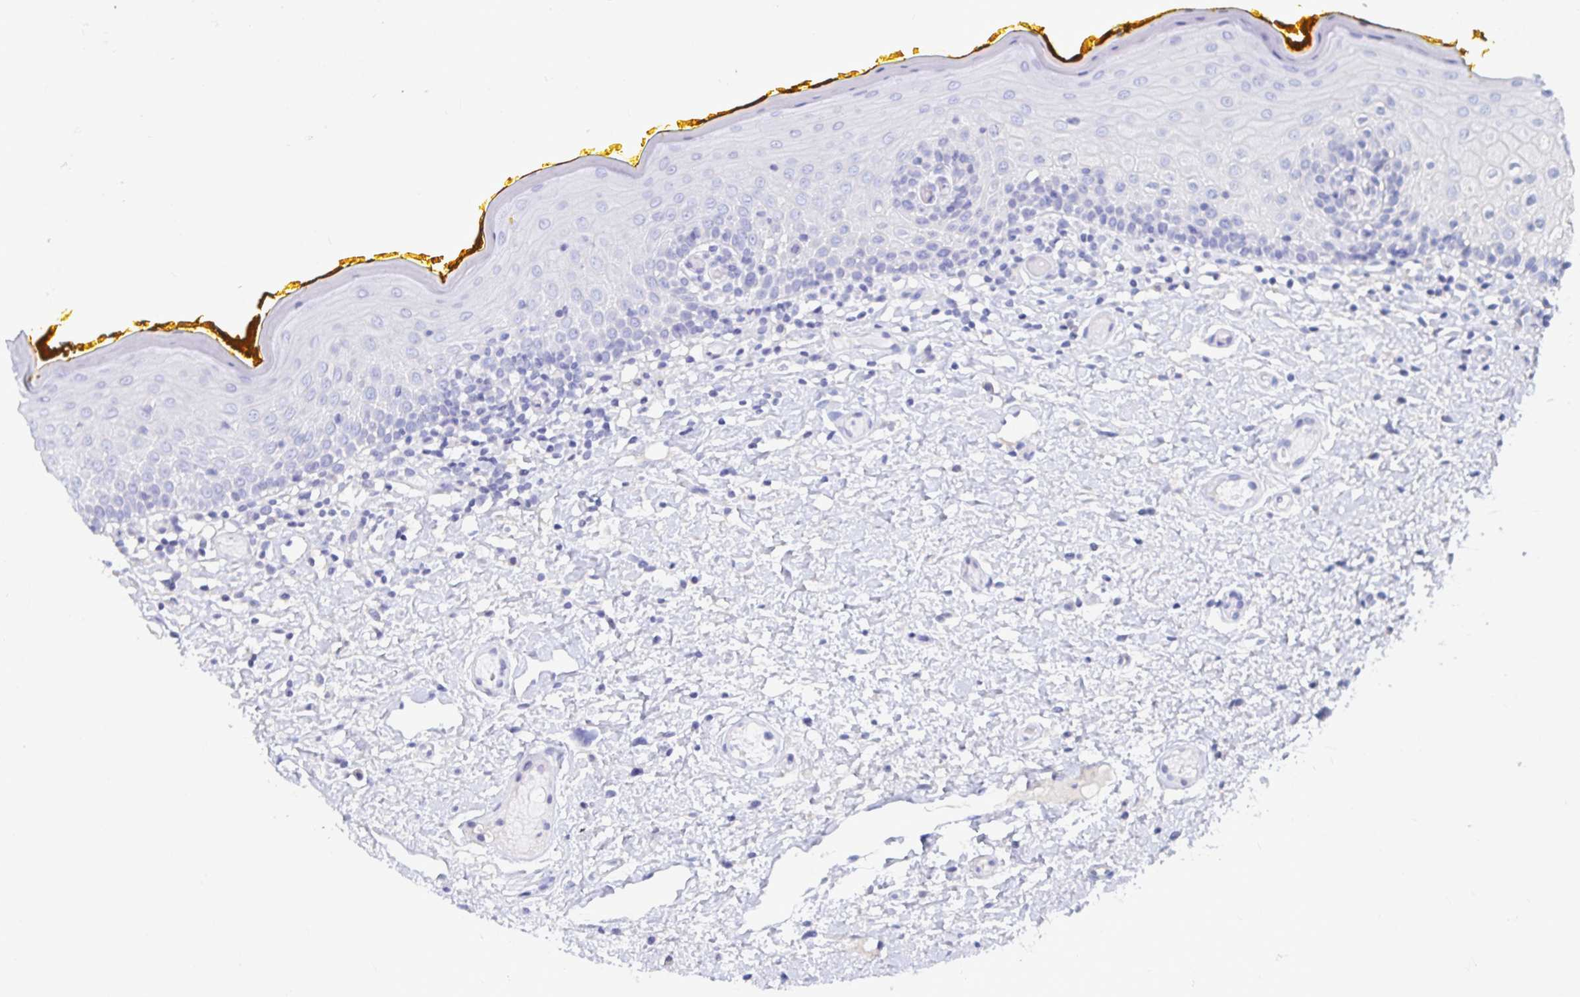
{"staining": {"intensity": "negative", "quantity": "none", "location": "none"}, "tissue": "oral mucosa", "cell_type": "Squamous epithelial cells", "image_type": "normal", "snomed": [{"axis": "morphology", "description": "Normal tissue, NOS"}, {"axis": "topography", "description": "Oral tissue"}, {"axis": "topography", "description": "Tounge, NOS"}], "caption": "The histopathology image exhibits no significant positivity in squamous epithelial cells of oral mucosa. (Stains: DAB (3,3'-diaminobenzidine) immunohistochemistry with hematoxylin counter stain, Microscopy: brightfield microscopy at high magnification).", "gene": "CFAP69", "patient": {"sex": "female", "age": 58}}